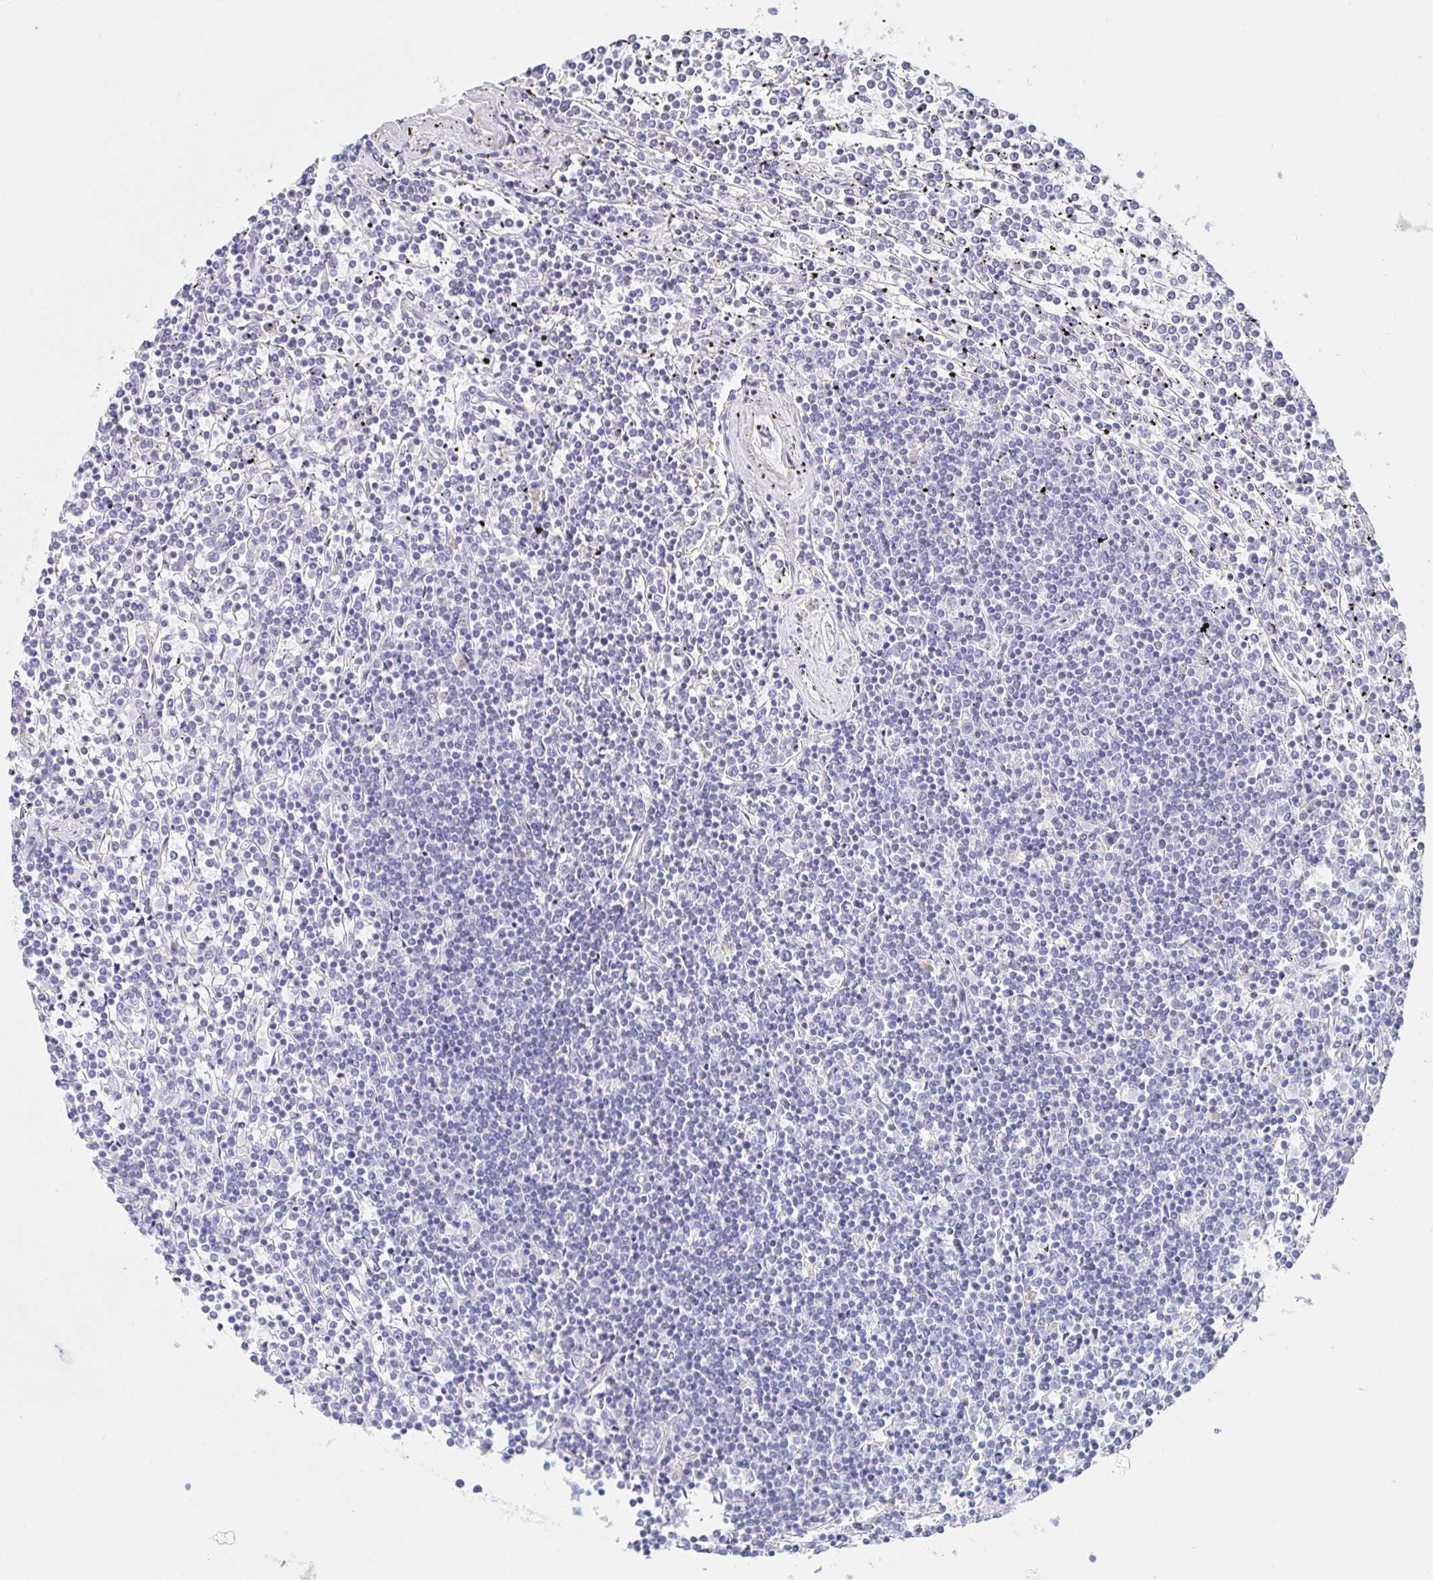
{"staining": {"intensity": "negative", "quantity": "none", "location": "none"}, "tissue": "lymphoma", "cell_type": "Tumor cells", "image_type": "cancer", "snomed": [{"axis": "morphology", "description": "Malignant lymphoma, non-Hodgkin's type, Low grade"}, {"axis": "topography", "description": "Spleen"}], "caption": "Lymphoma was stained to show a protein in brown. There is no significant staining in tumor cells.", "gene": "SIAH3", "patient": {"sex": "female", "age": 19}}